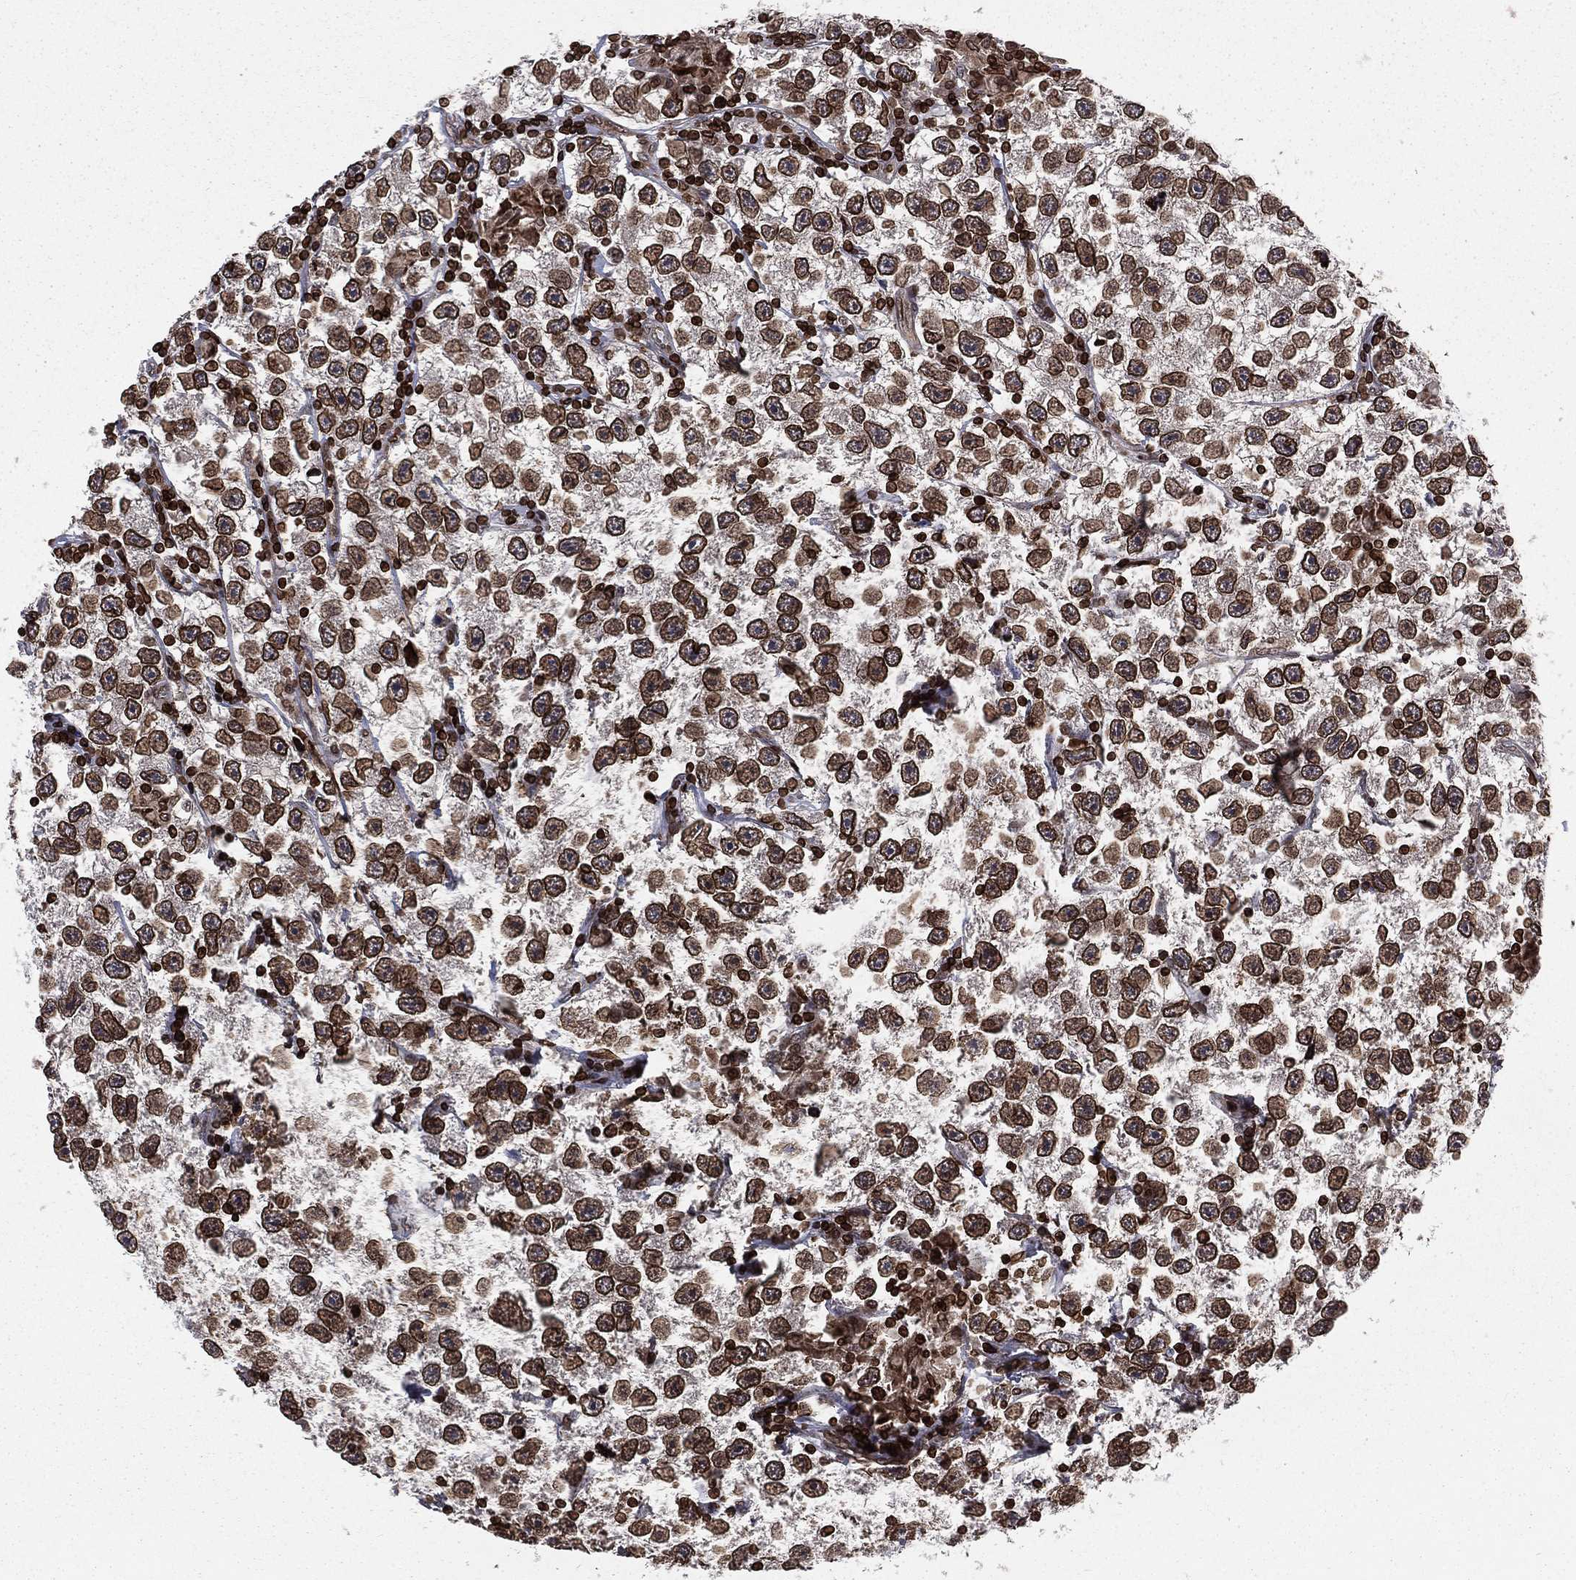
{"staining": {"intensity": "strong", "quantity": ">75%", "location": "cytoplasmic/membranous,nuclear"}, "tissue": "testis cancer", "cell_type": "Tumor cells", "image_type": "cancer", "snomed": [{"axis": "morphology", "description": "Seminoma, NOS"}, {"axis": "topography", "description": "Testis"}], "caption": "Strong cytoplasmic/membranous and nuclear staining is seen in about >75% of tumor cells in testis cancer (seminoma).", "gene": "LBR", "patient": {"sex": "male", "age": 26}}